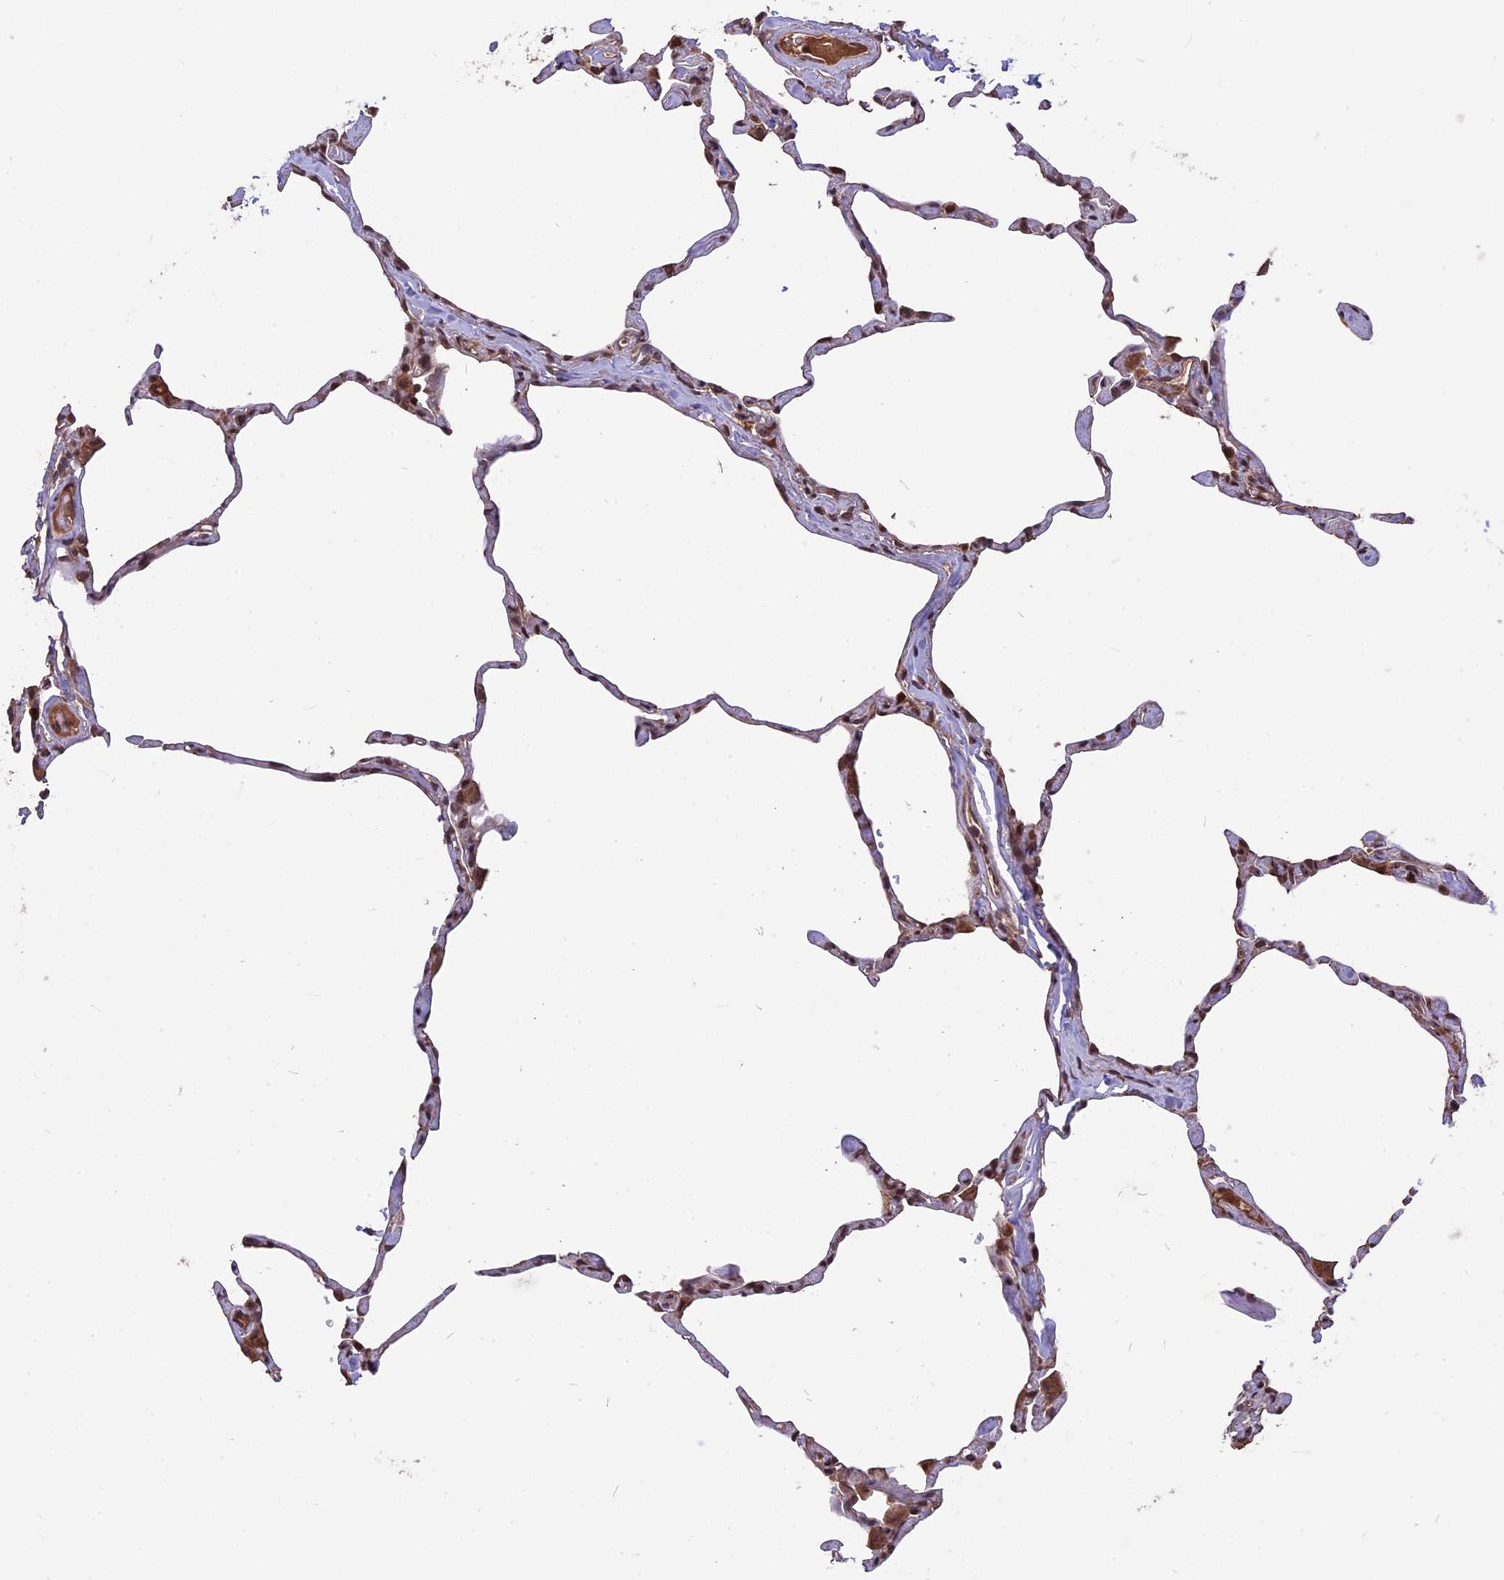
{"staining": {"intensity": "moderate", "quantity": "25%-75%", "location": "nuclear"}, "tissue": "lung", "cell_type": "Alveolar cells", "image_type": "normal", "snomed": [{"axis": "morphology", "description": "Normal tissue, NOS"}, {"axis": "topography", "description": "Lung"}], "caption": "Immunohistochemistry (IHC) histopathology image of normal human lung stained for a protein (brown), which shows medium levels of moderate nuclear expression in approximately 25%-75% of alveolar cells.", "gene": "ZNF598", "patient": {"sex": "male", "age": 65}}